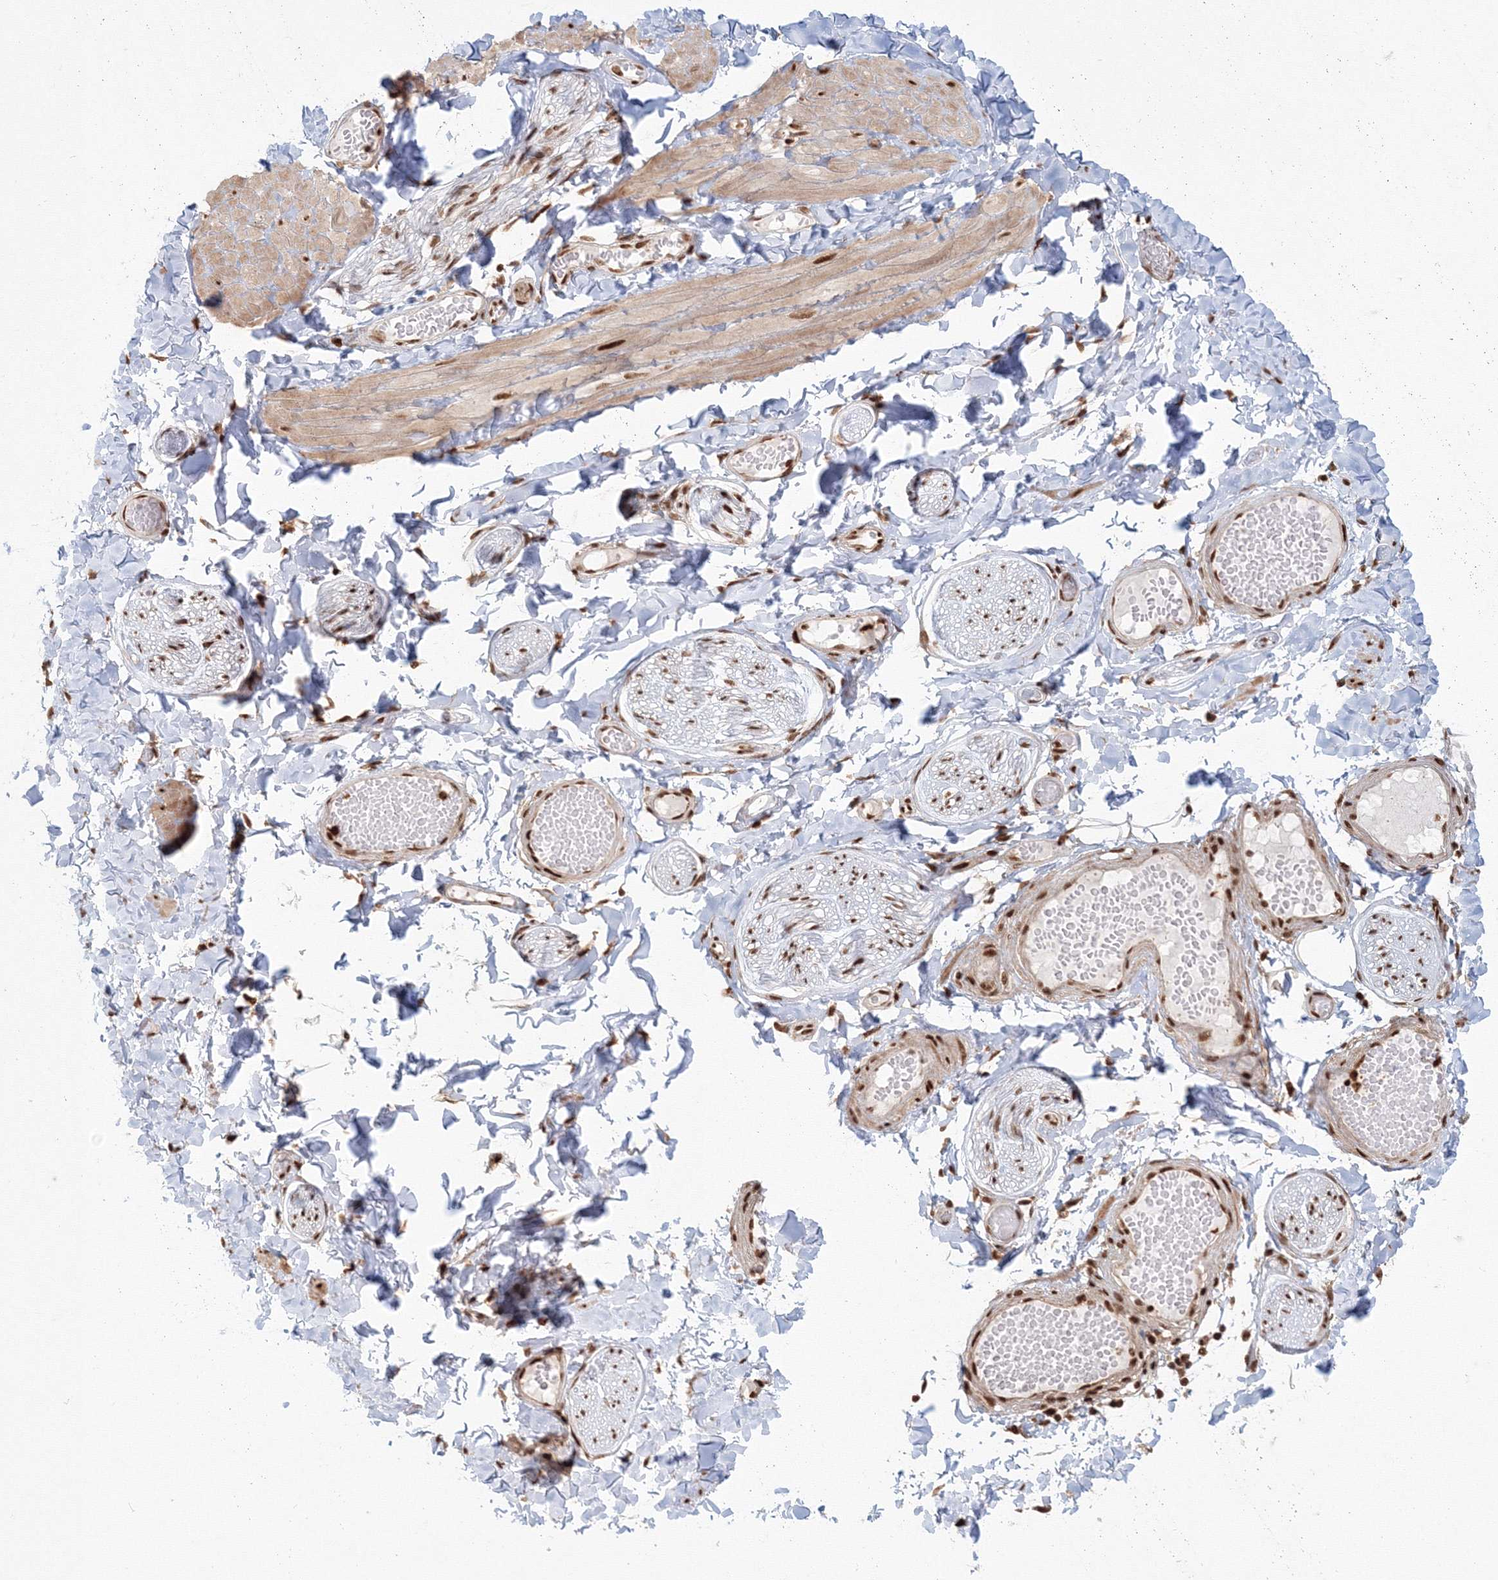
{"staining": {"intensity": "strong", "quantity": ">75%", "location": "nuclear"}, "tissue": "adipose tissue", "cell_type": "Adipocytes", "image_type": "normal", "snomed": [{"axis": "morphology", "description": "Normal tissue, NOS"}, {"axis": "topography", "description": "Adipose tissue"}, {"axis": "topography", "description": "Vascular tissue"}, {"axis": "topography", "description": "Peripheral nerve tissue"}], "caption": "Adipose tissue stained with a brown dye shows strong nuclear positive expression in approximately >75% of adipocytes.", "gene": "KIF20A", "patient": {"sex": "male", "age": 25}}